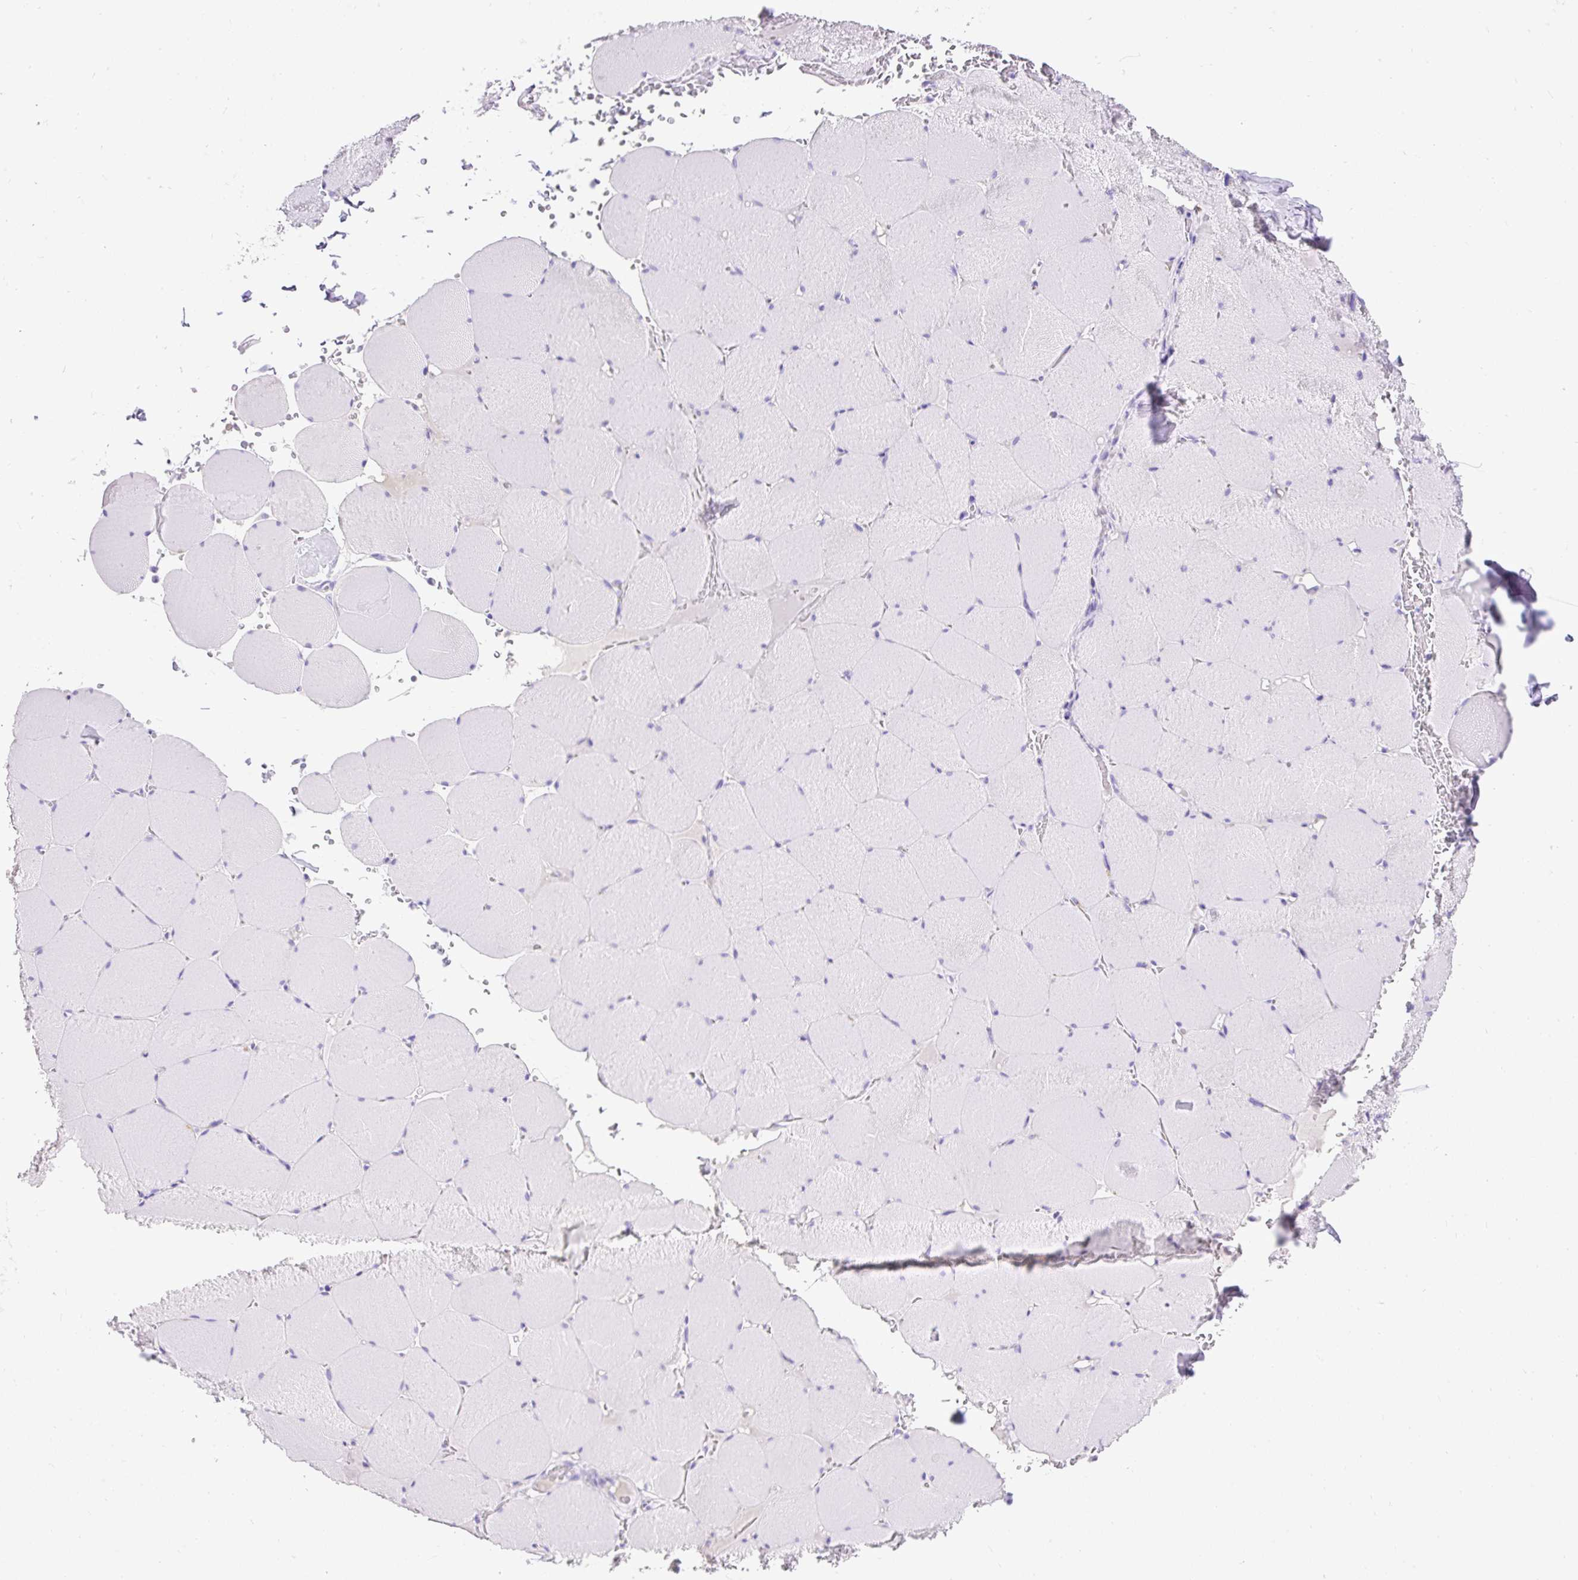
{"staining": {"intensity": "negative", "quantity": "none", "location": "none"}, "tissue": "skeletal muscle", "cell_type": "Myocytes", "image_type": "normal", "snomed": [{"axis": "morphology", "description": "Normal tissue, NOS"}, {"axis": "topography", "description": "Skeletal muscle"}, {"axis": "topography", "description": "Head-Neck"}], "caption": "Micrograph shows no protein positivity in myocytes of benign skeletal muscle. (DAB (3,3'-diaminobenzidine) immunohistochemistry with hematoxylin counter stain).", "gene": "HEXB", "patient": {"sex": "male", "age": 66}}